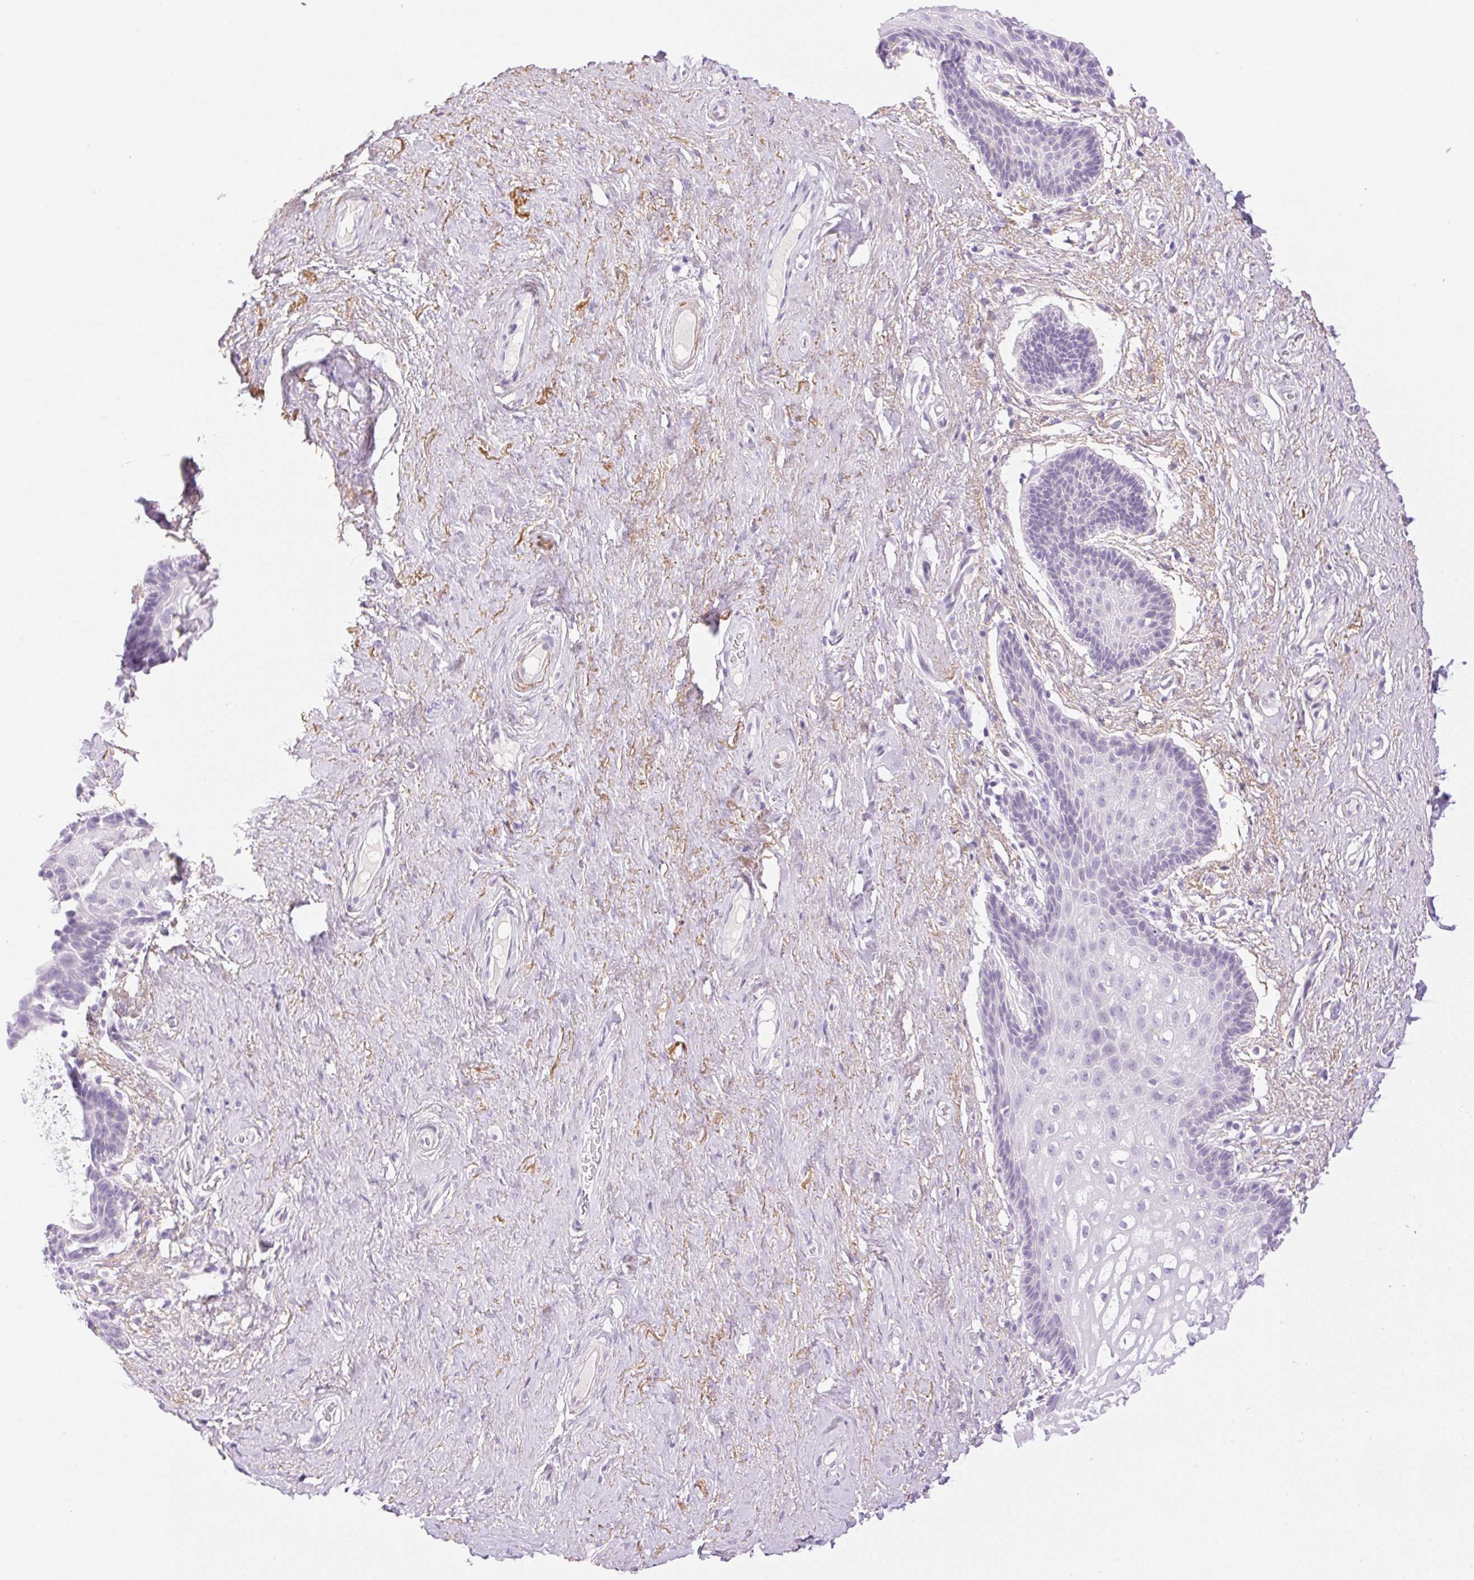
{"staining": {"intensity": "negative", "quantity": "none", "location": "none"}, "tissue": "vagina", "cell_type": "Squamous epithelial cells", "image_type": "normal", "snomed": [{"axis": "morphology", "description": "Normal tissue, NOS"}, {"axis": "topography", "description": "Vagina"}, {"axis": "topography", "description": "Peripheral nerve tissue"}], "caption": "There is no significant expression in squamous epithelial cells of vagina. (Immunohistochemistry, brightfield microscopy, high magnification).", "gene": "SP140L", "patient": {"sex": "female", "age": 71}}